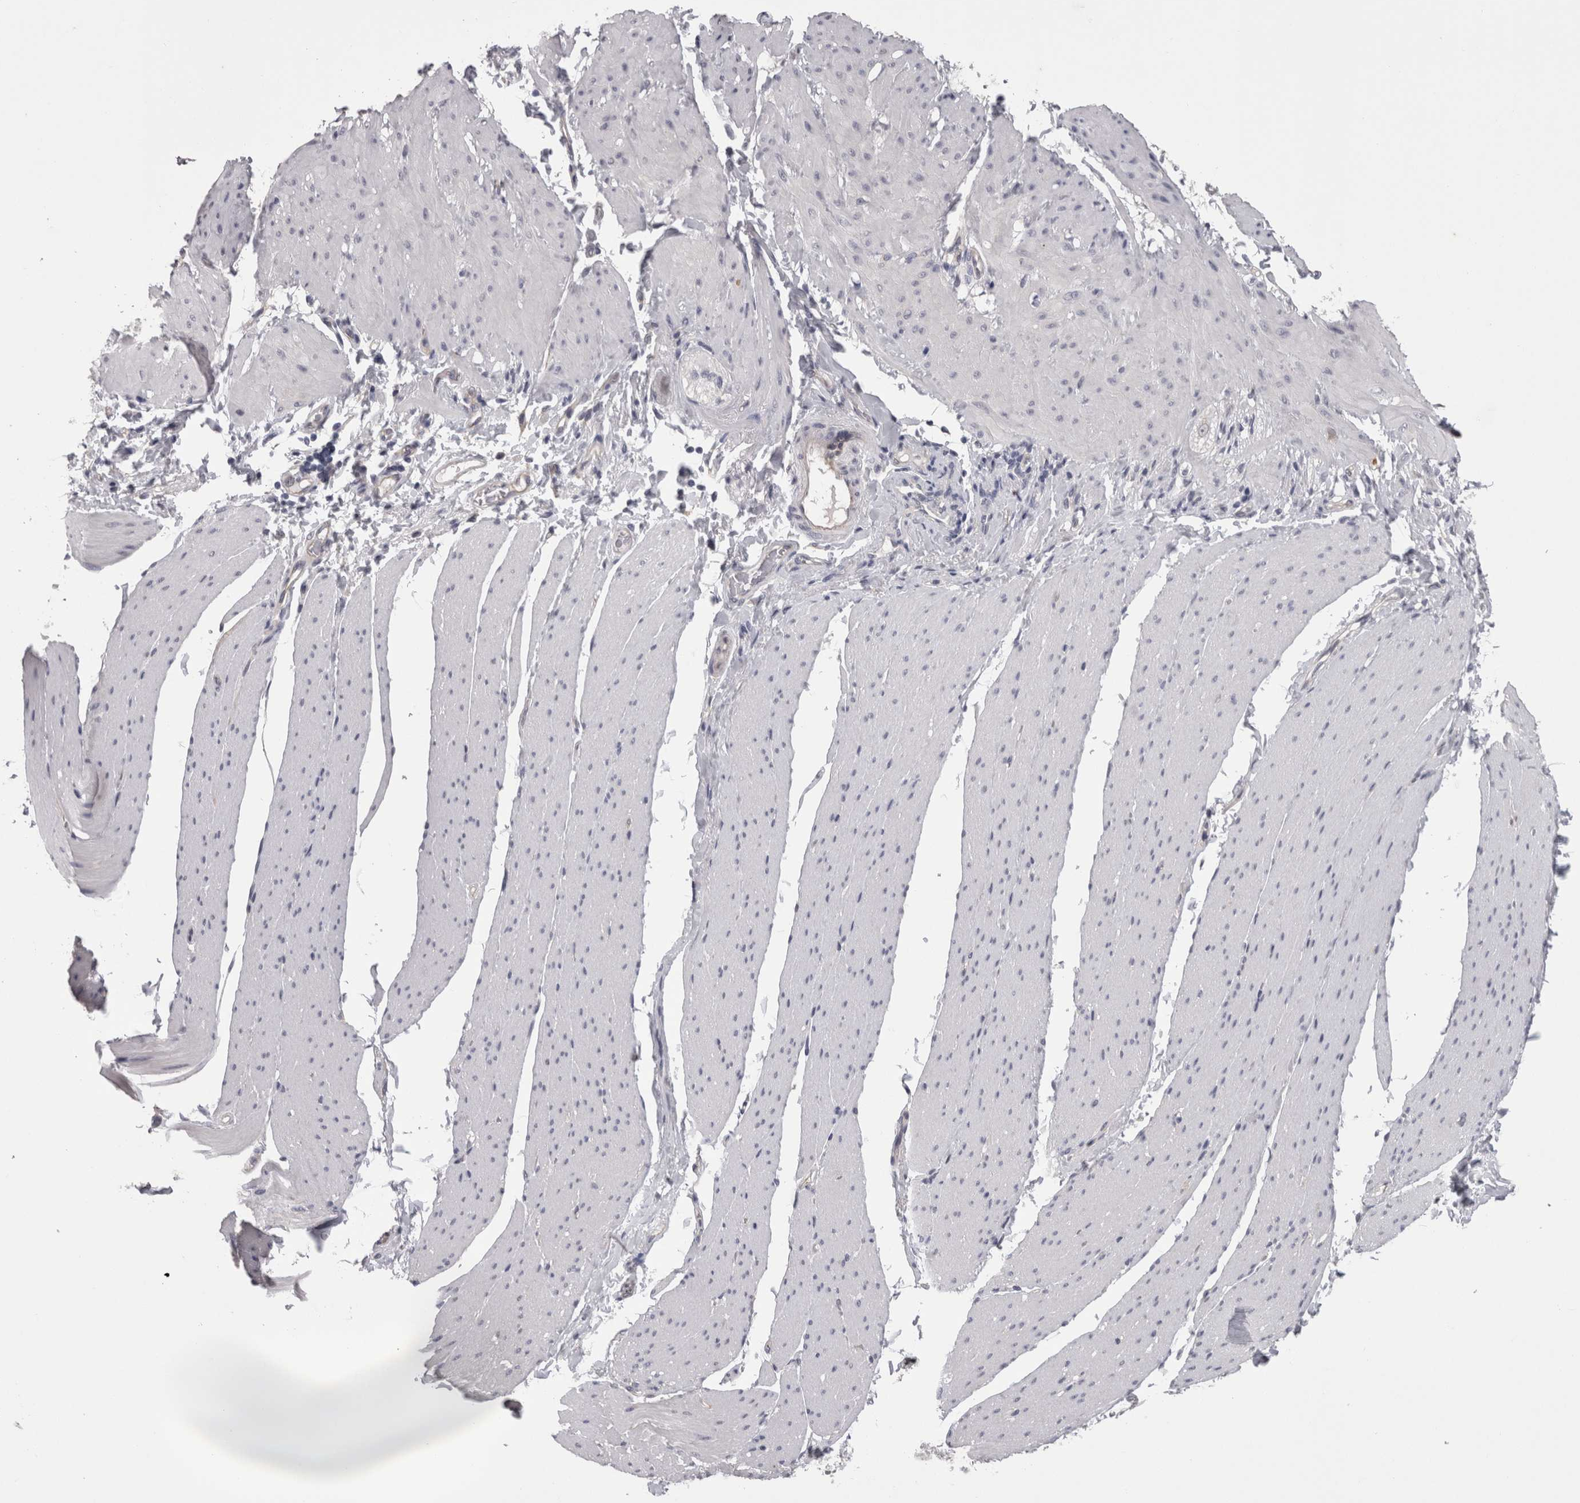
{"staining": {"intensity": "negative", "quantity": "none", "location": "none"}, "tissue": "smooth muscle", "cell_type": "Smooth muscle cells", "image_type": "normal", "snomed": [{"axis": "morphology", "description": "Normal tissue, NOS"}, {"axis": "topography", "description": "Smooth muscle"}, {"axis": "topography", "description": "Small intestine"}], "caption": "There is no significant staining in smooth muscle cells of smooth muscle. Brightfield microscopy of immunohistochemistry stained with DAB (3,3'-diaminobenzidine) (brown) and hematoxylin (blue), captured at high magnification.", "gene": "LYZL6", "patient": {"sex": "female", "age": 84}}